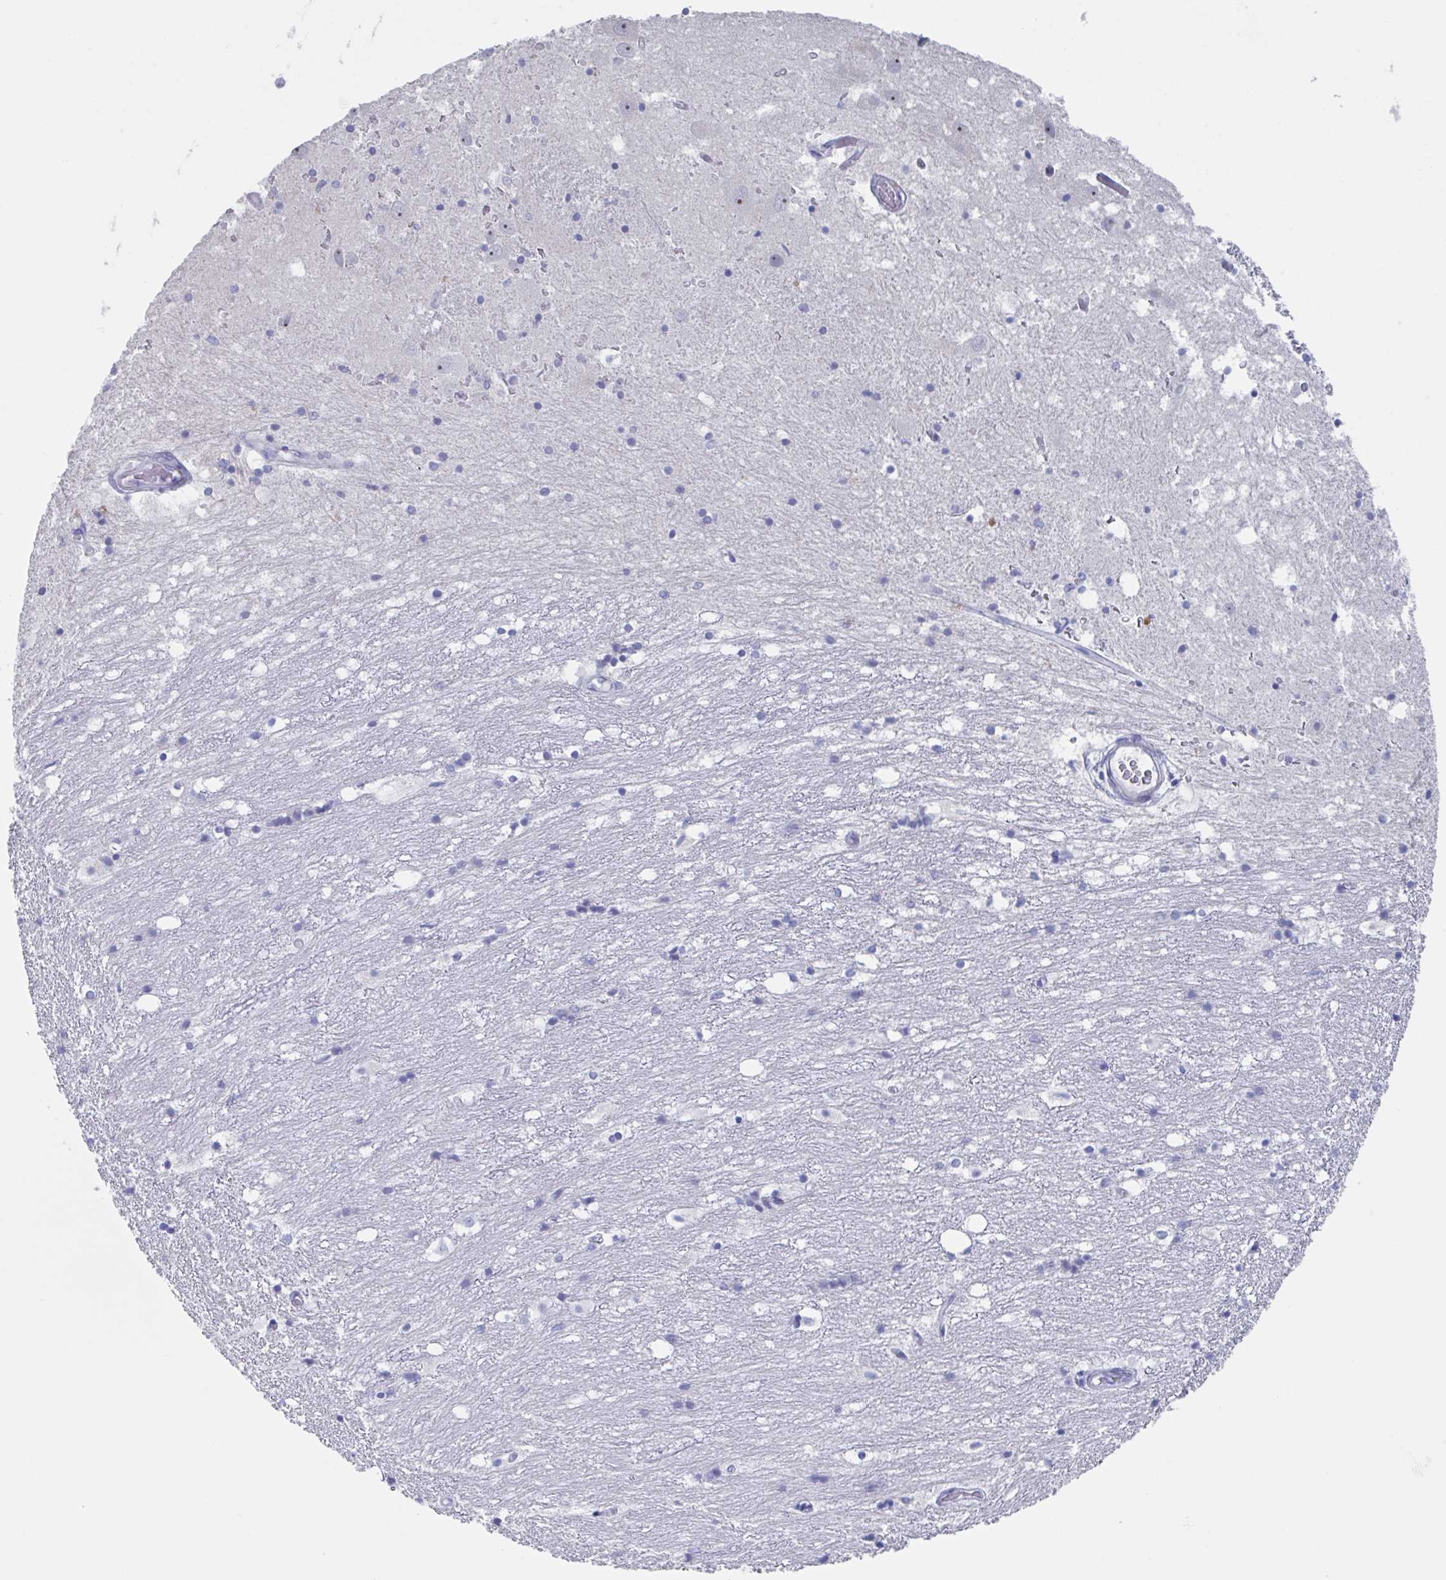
{"staining": {"intensity": "negative", "quantity": "none", "location": "none"}, "tissue": "hippocampus", "cell_type": "Glial cells", "image_type": "normal", "snomed": [{"axis": "morphology", "description": "Normal tissue, NOS"}, {"axis": "topography", "description": "Hippocampus"}], "caption": "IHC of unremarkable human hippocampus exhibits no expression in glial cells.", "gene": "NOXRED1", "patient": {"sex": "female", "age": 52}}